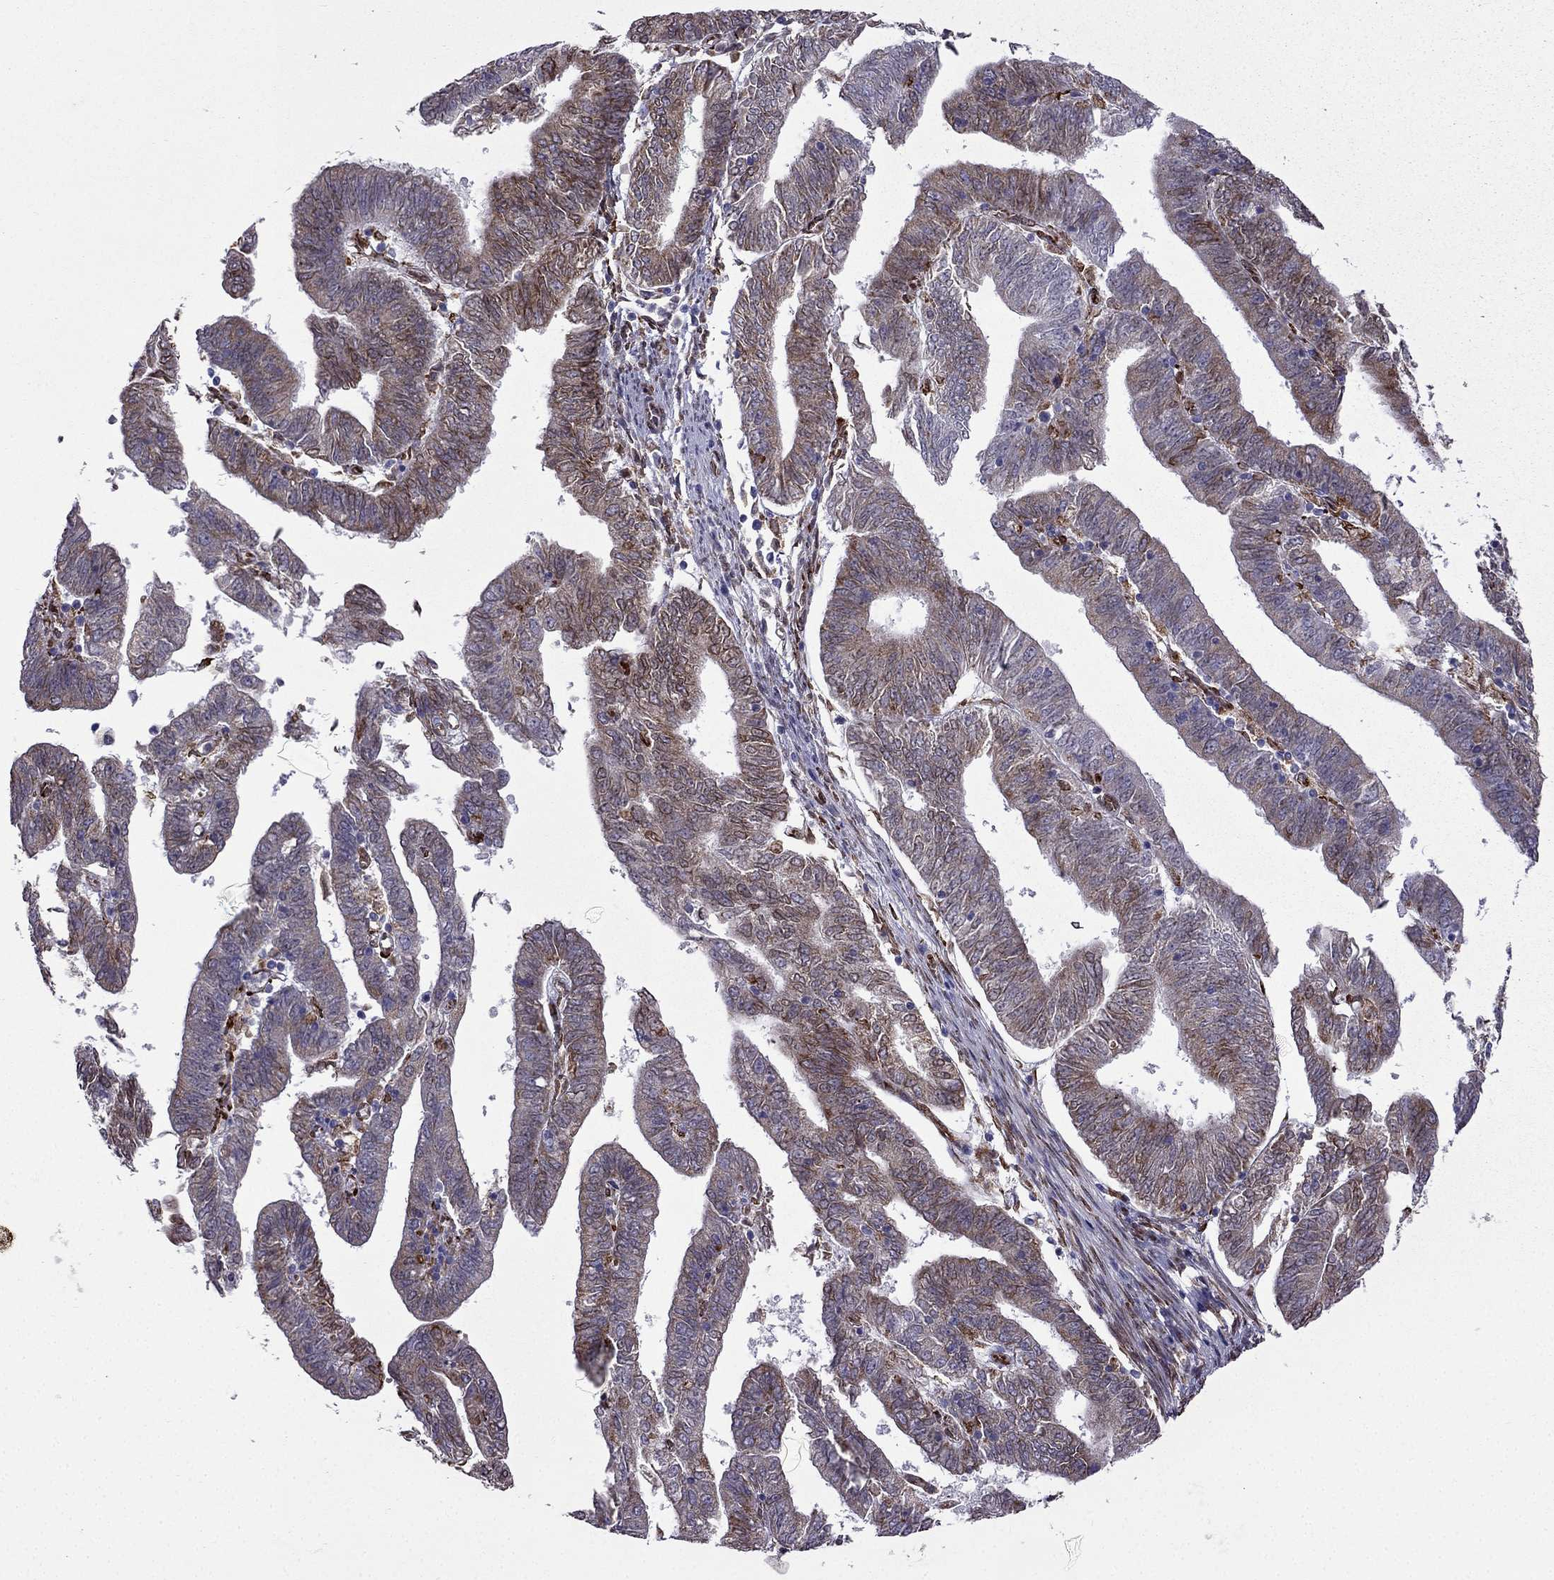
{"staining": {"intensity": "moderate", "quantity": "25%-75%", "location": "cytoplasmic/membranous"}, "tissue": "endometrial cancer", "cell_type": "Tumor cells", "image_type": "cancer", "snomed": [{"axis": "morphology", "description": "Adenocarcinoma, NOS"}, {"axis": "topography", "description": "Endometrium"}], "caption": "The photomicrograph demonstrates immunohistochemical staining of adenocarcinoma (endometrial). There is moderate cytoplasmic/membranous positivity is identified in about 25%-75% of tumor cells.", "gene": "IKBIP", "patient": {"sex": "female", "age": 82}}